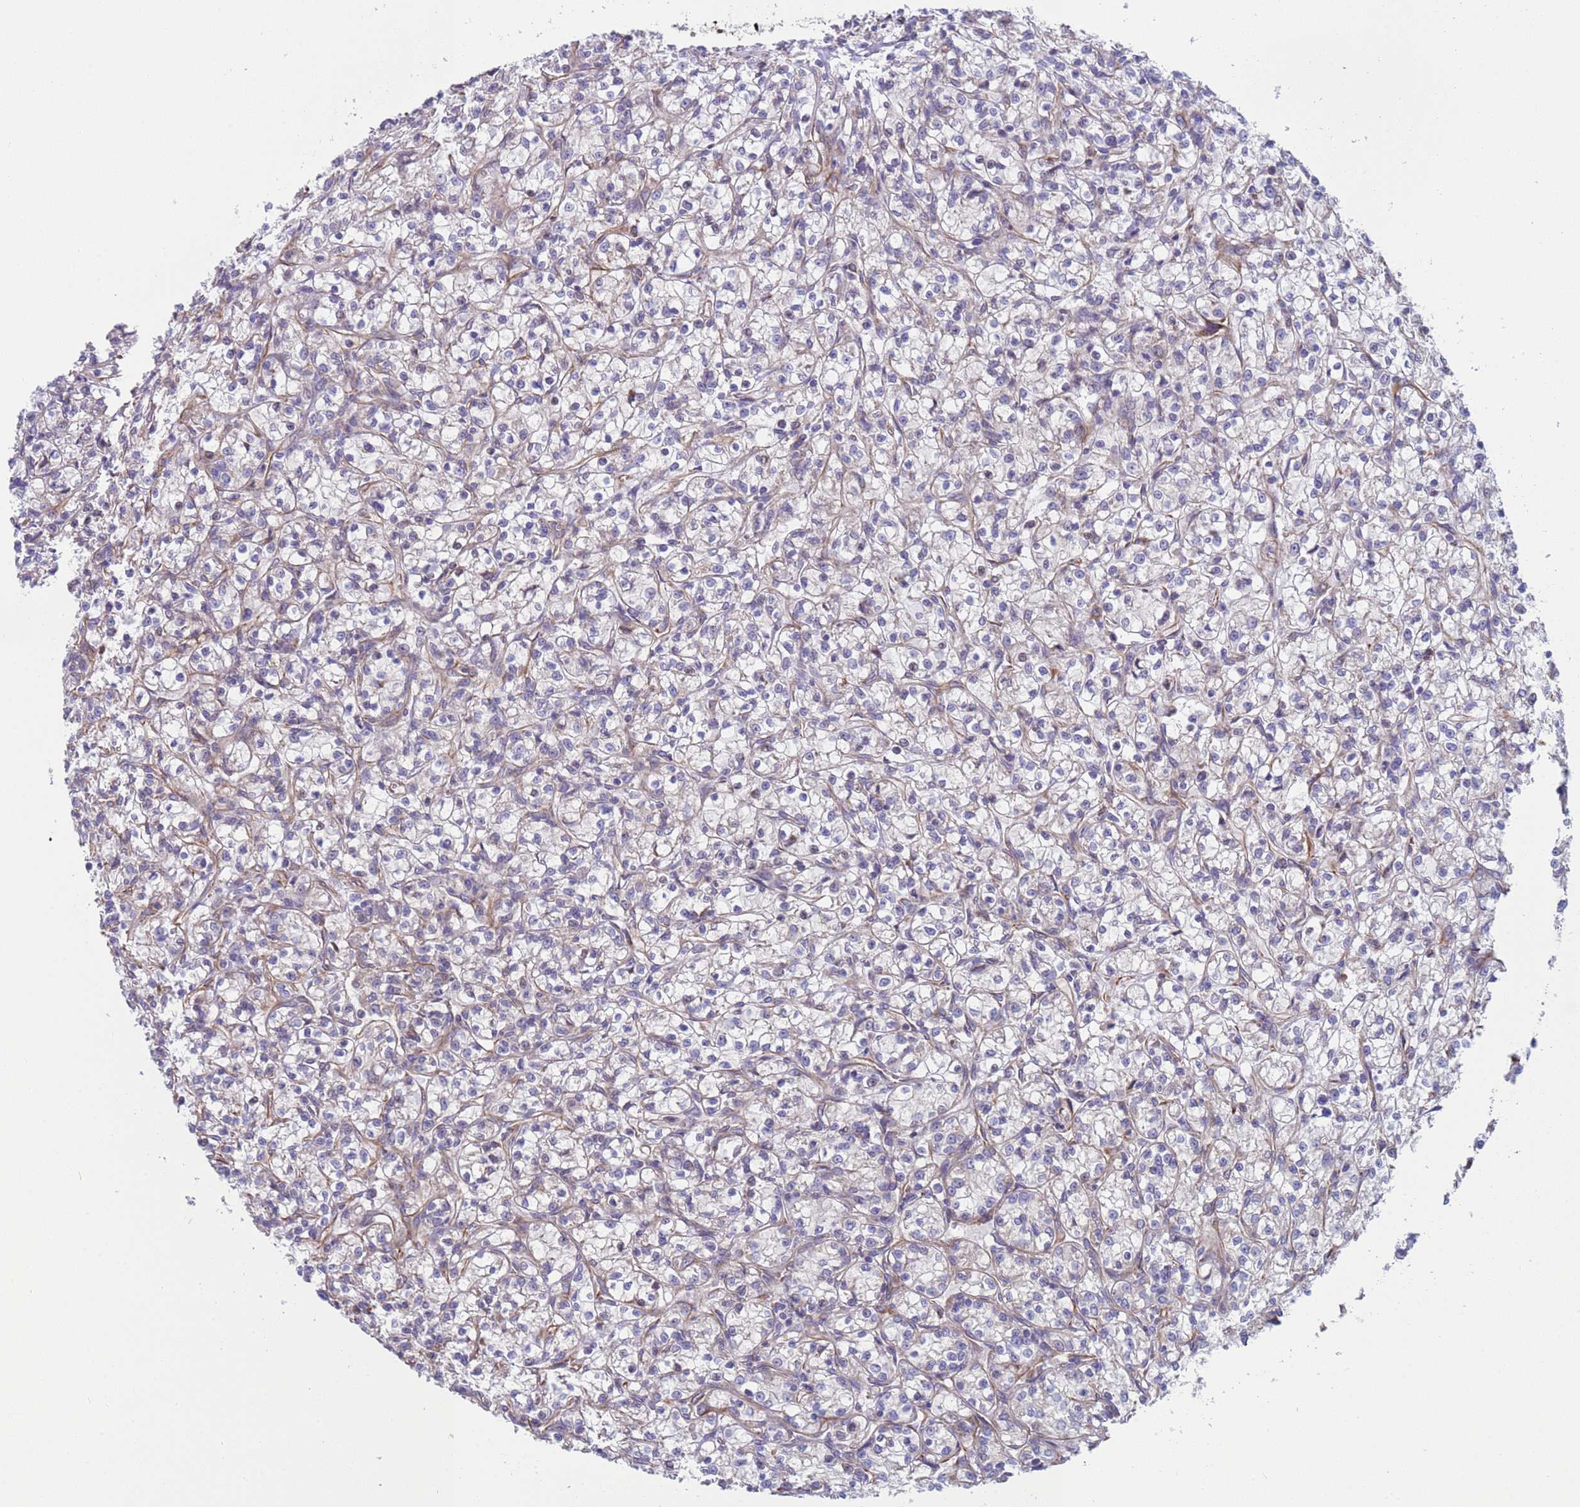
{"staining": {"intensity": "negative", "quantity": "none", "location": "none"}, "tissue": "renal cancer", "cell_type": "Tumor cells", "image_type": "cancer", "snomed": [{"axis": "morphology", "description": "Adenocarcinoma, NOS"}, {"axis": "topography", "description": "Kidney"}], "caption": "The micrograph shows no staining of tumor cells in renal adenocarcinoma.", "gene": "NUDT12", "patient": {"sex": "female", "age": 59}}